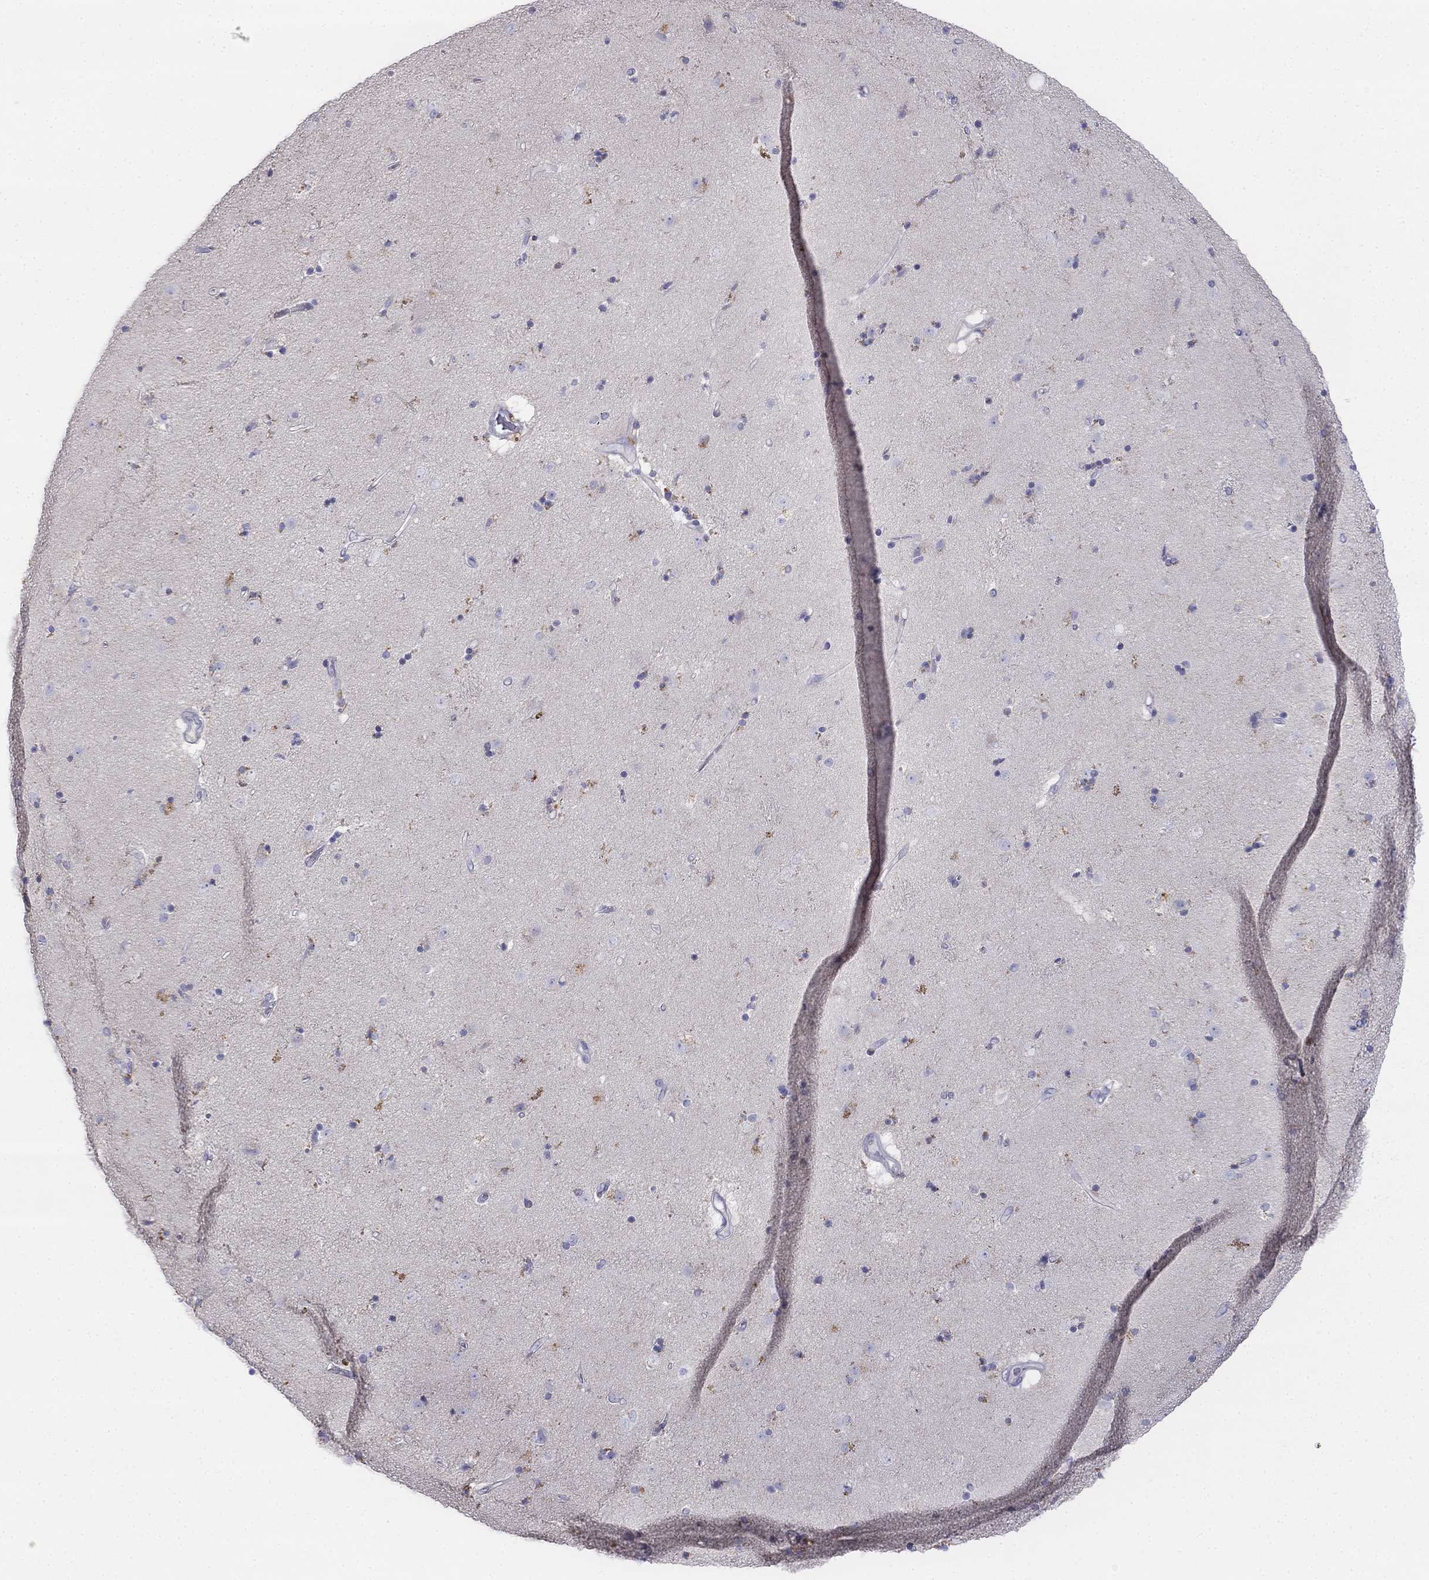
{"staining": {"intensity": "negative", "quantity": "none", "location": "none"}, "tissue": "caudate", "cell_type": "Glial cells", "image_type": "normal", "snomed": [{"axis": "morphology", "description": "Normal tissue, NOS"}, {"axis": "topography", "description": "Lateral ventricle wall"}], "caption": "Immunohistochemical staining of normal human caudate exhibits no significant positivity in glial cells. Brightfield microscopy of IHC stained with DAB (brown) and hematoxylin (blue), captured at high magnification.", "gene": "ALOXE3", "patient": {"sex": "male", "age": 54}}